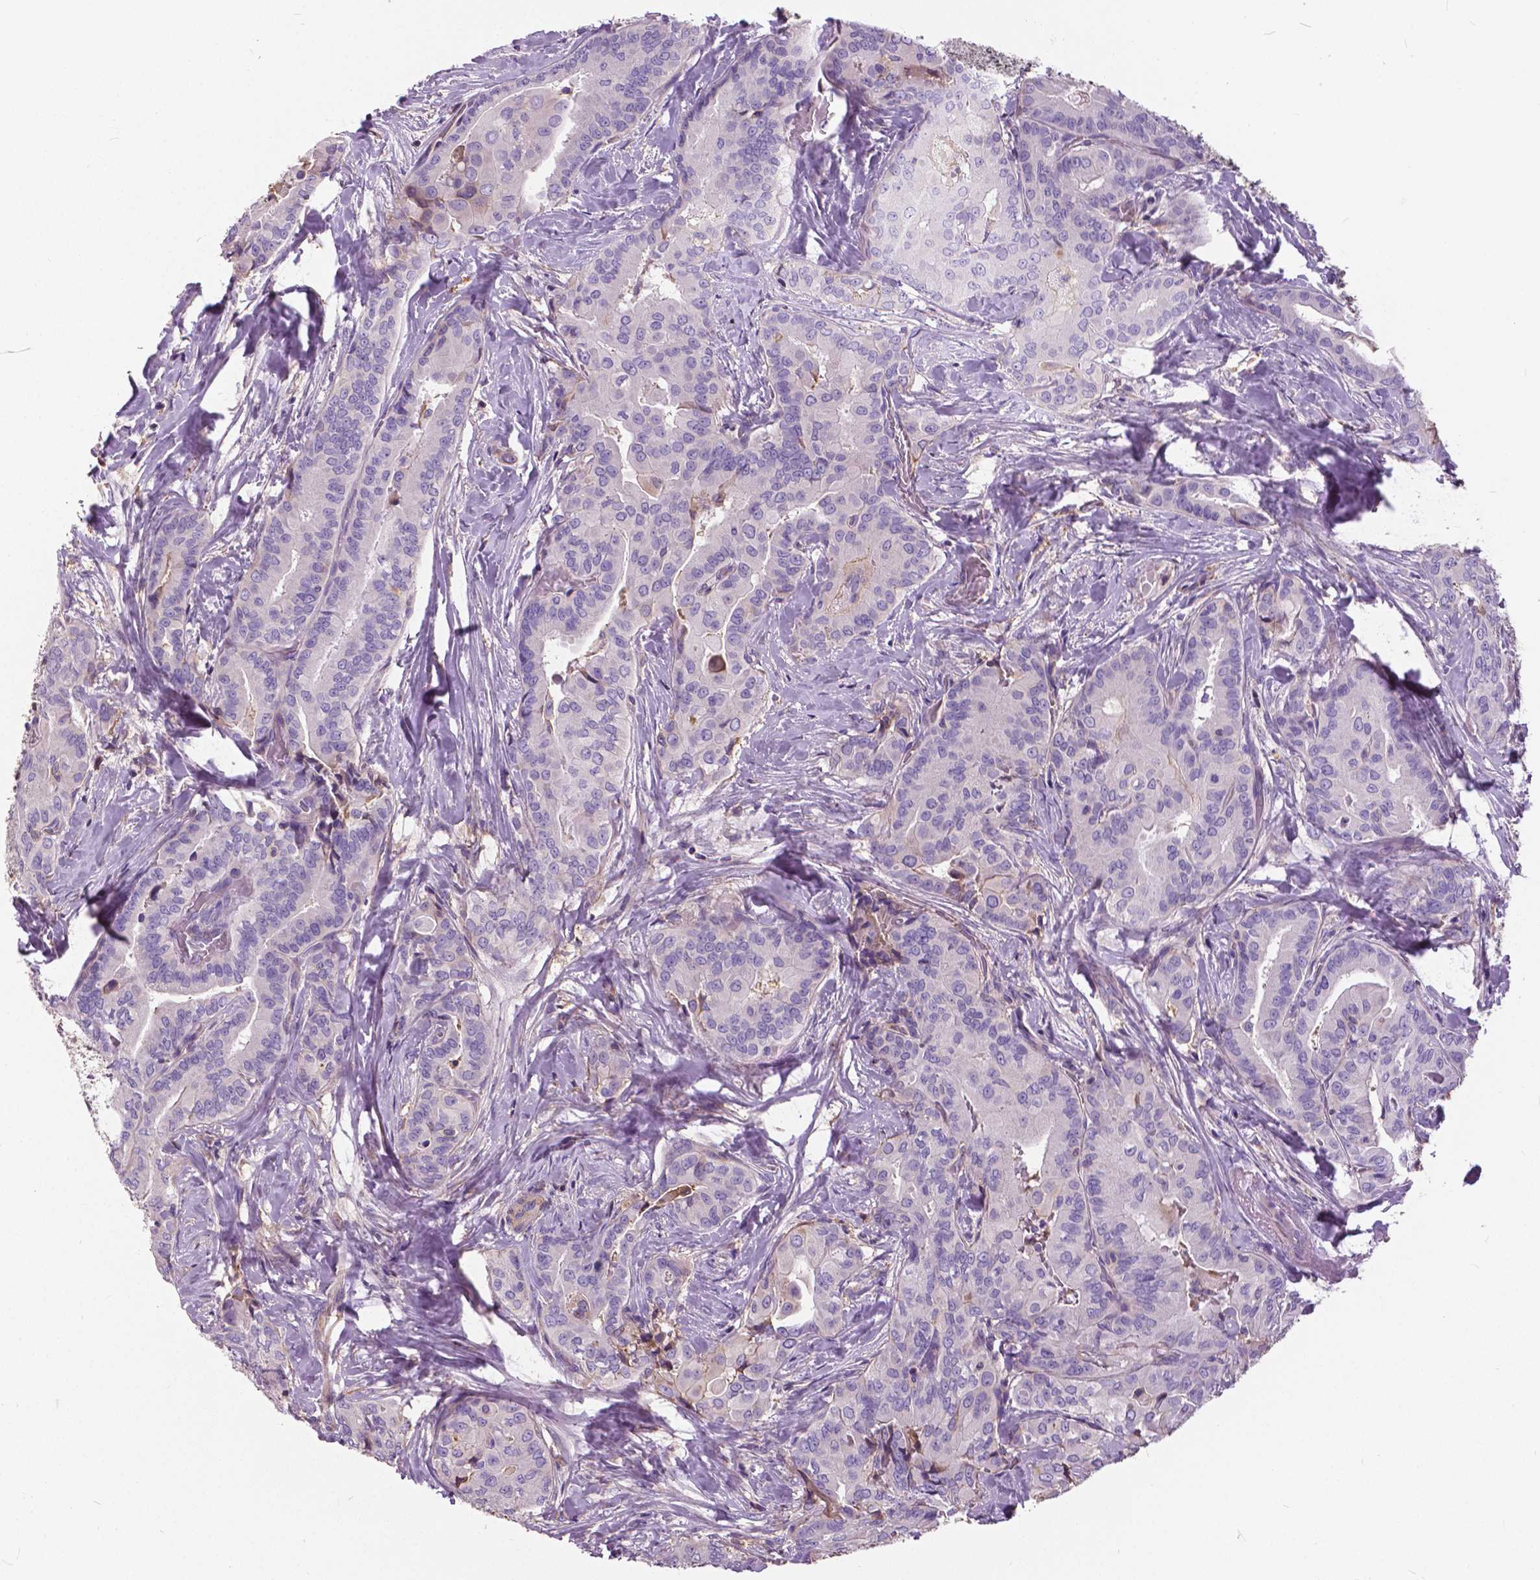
{"staining": {"intensity": "negative", "quantity": "none", "location": "none"}, "tissue": "thyroid cancer", "cell_type": "Tumor cells", "image_type": "cancer", "snomed": [{"axis": "morphology", "description": "Papillary adenocarcinoma, NOS"}, {"axis": "topography", "description": "Thyroid gland"}], "caption": "Immunohistochemical staining of human papillary adenocarcinoma (thyroid) reveals no significant positivity in tumor cells.", "gene": "ANXA13", "patient": {"sex": "male", "age": 61}}